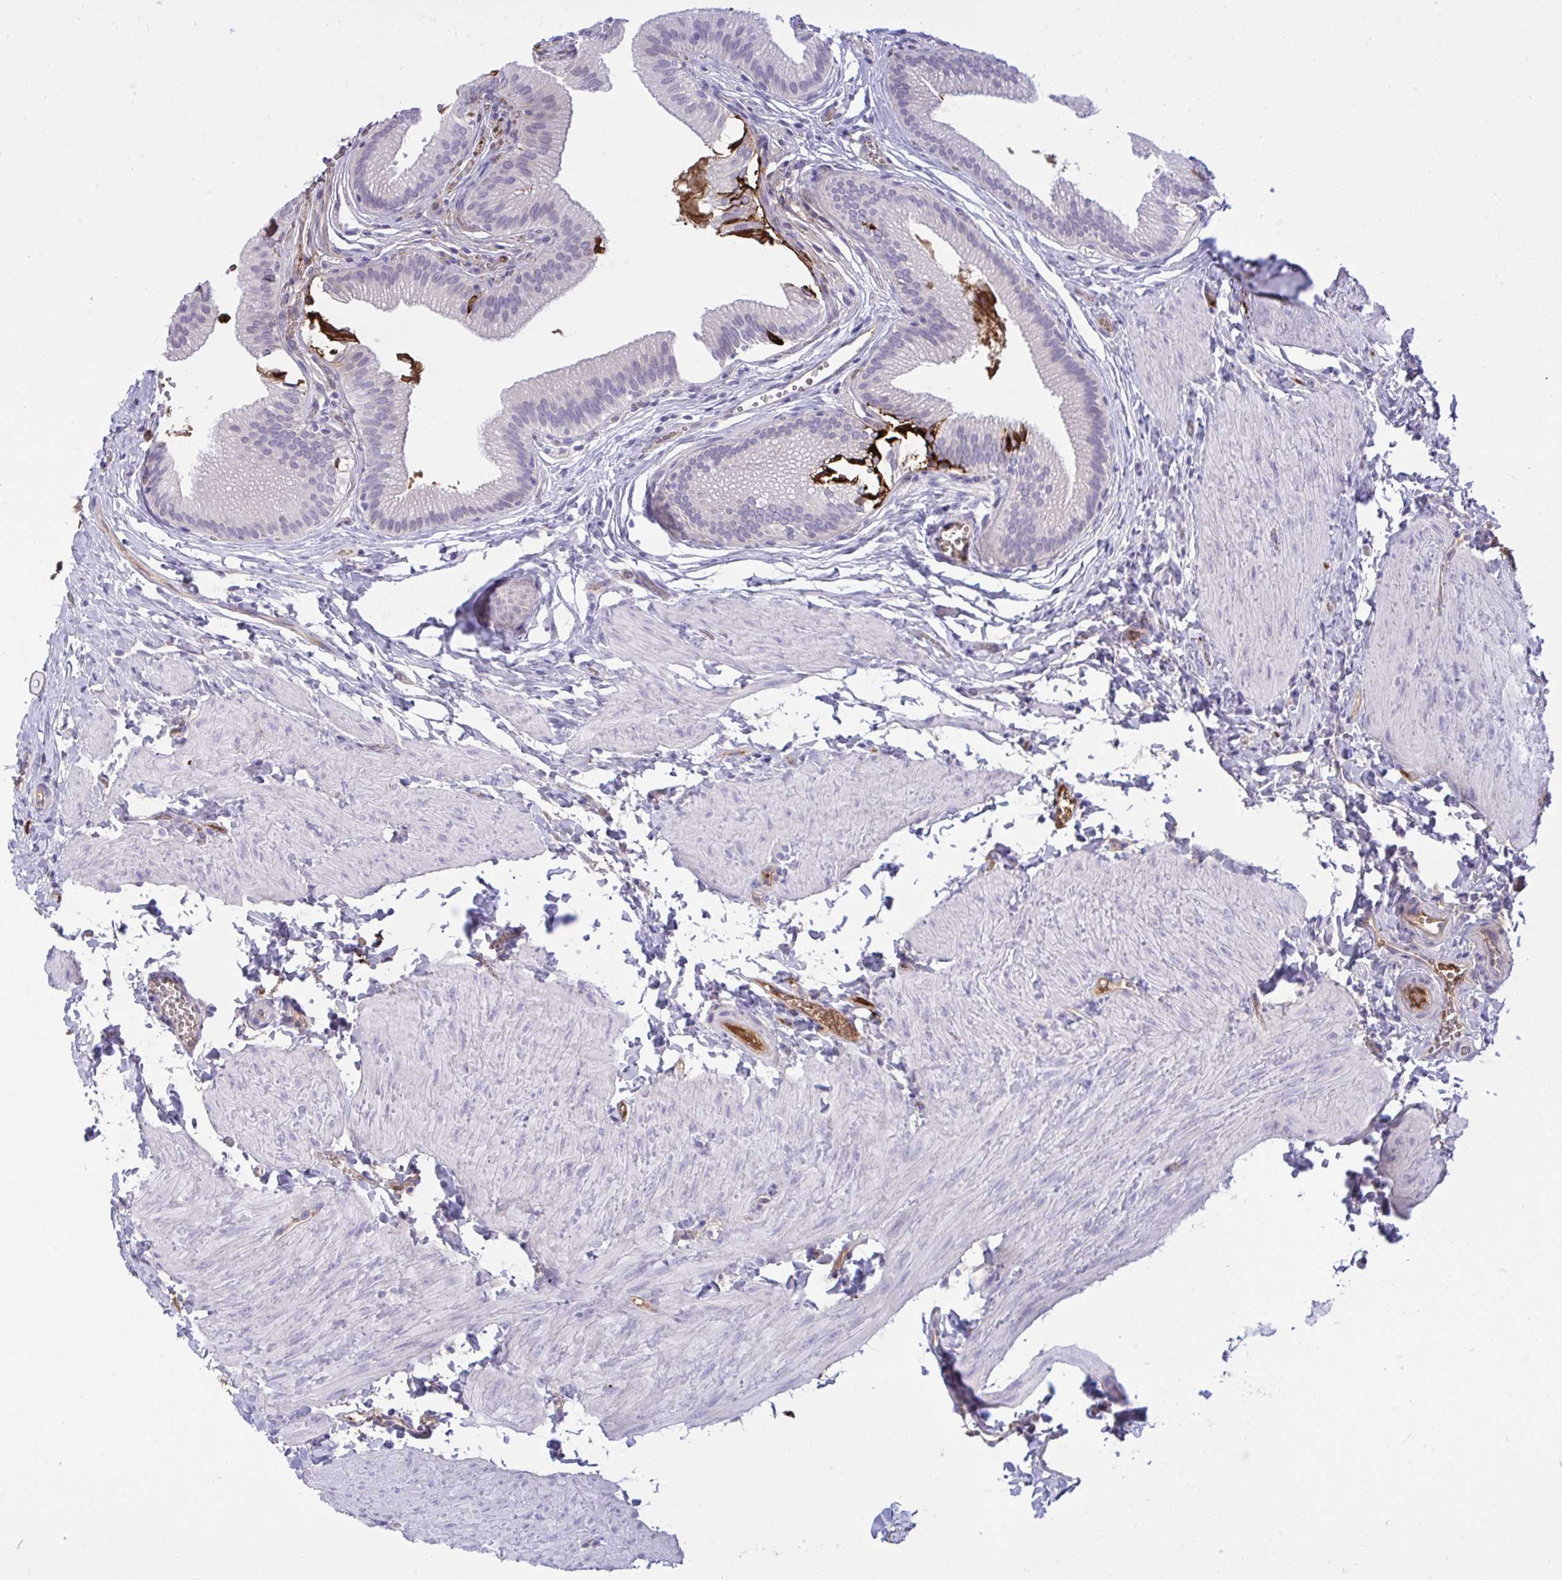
{"staining": {"intensity": "negative", "quantity": "none", "location": "none"}, "tissue": "gallbladder", "cell_type": "Glandular cells", "image_type": "normal", "snomed": [{"axis": "morphology", "description": "Normal tissue, NOS"}, {"axis": "topography", "description": "Gallbladder"}, {"axis": "topography", "description": "Peripheral nerve tissue"}], "caption": "Protein analysis of benign gallbladder reveals no significant positivity in glandular cells.", "gene": "F2", "patient": {"sex": "male", "age": 17}}